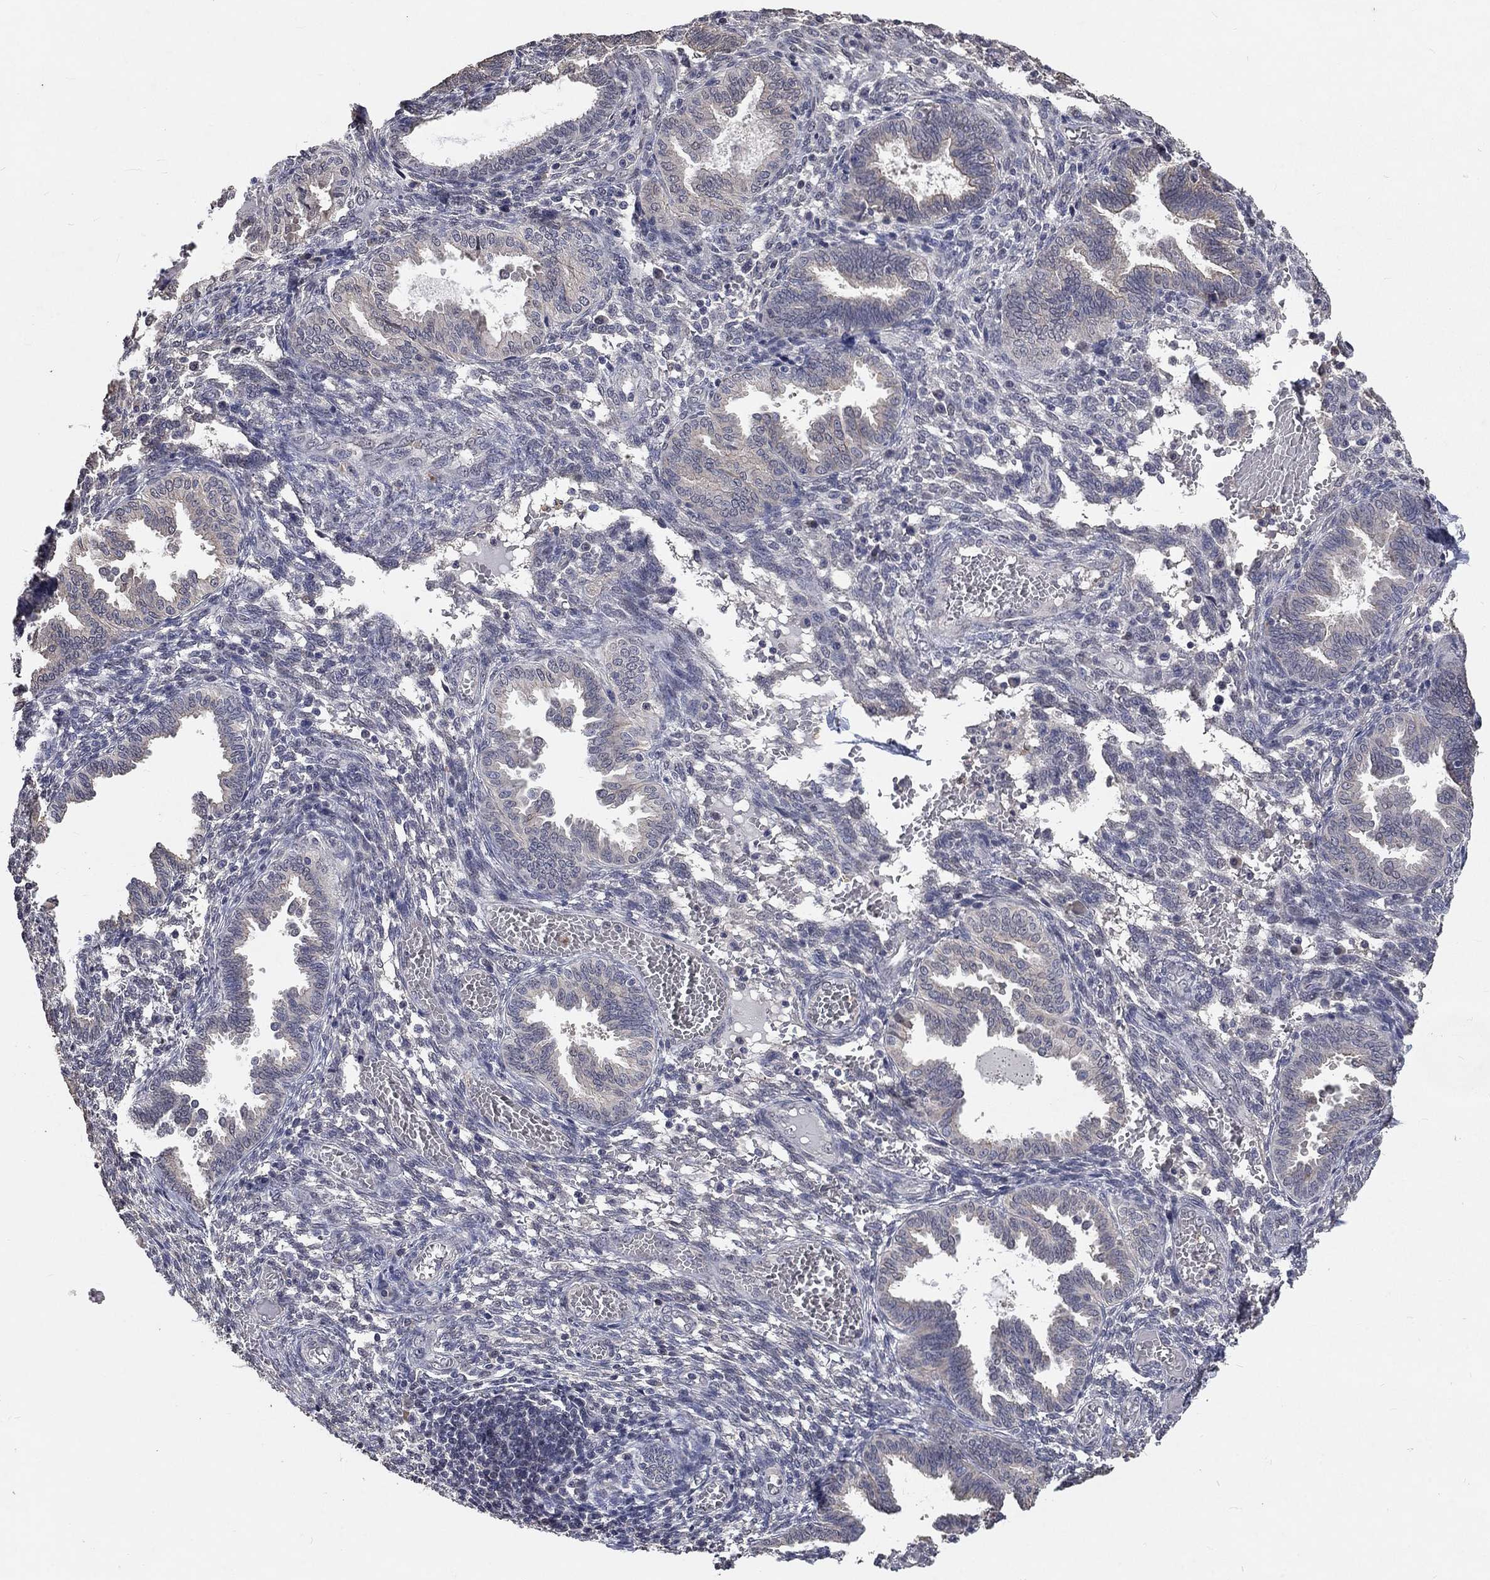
{"staining": {"intensity": "negative", "quantity": "none", "location": "none"}, "tissue": "endometrium", "cell_type": "Cells in endometrial stroma", "image_type": "normal", "snomed": [{"axis": "morphology", "description": "Normal tissue, NOS"}, {"axis": "topography", "description": "Endometrium"}], "caption": "Histopathology image shows no significant protein expression in cells in endometrial stroma of unremarkable endometrium. Brightfield microscopy of IHC stained with DAB (brown) and hematoxylin (blue), captured at high magnification.", "gene": "CHST5", "patient": {"sex": "female", "age": 42}}